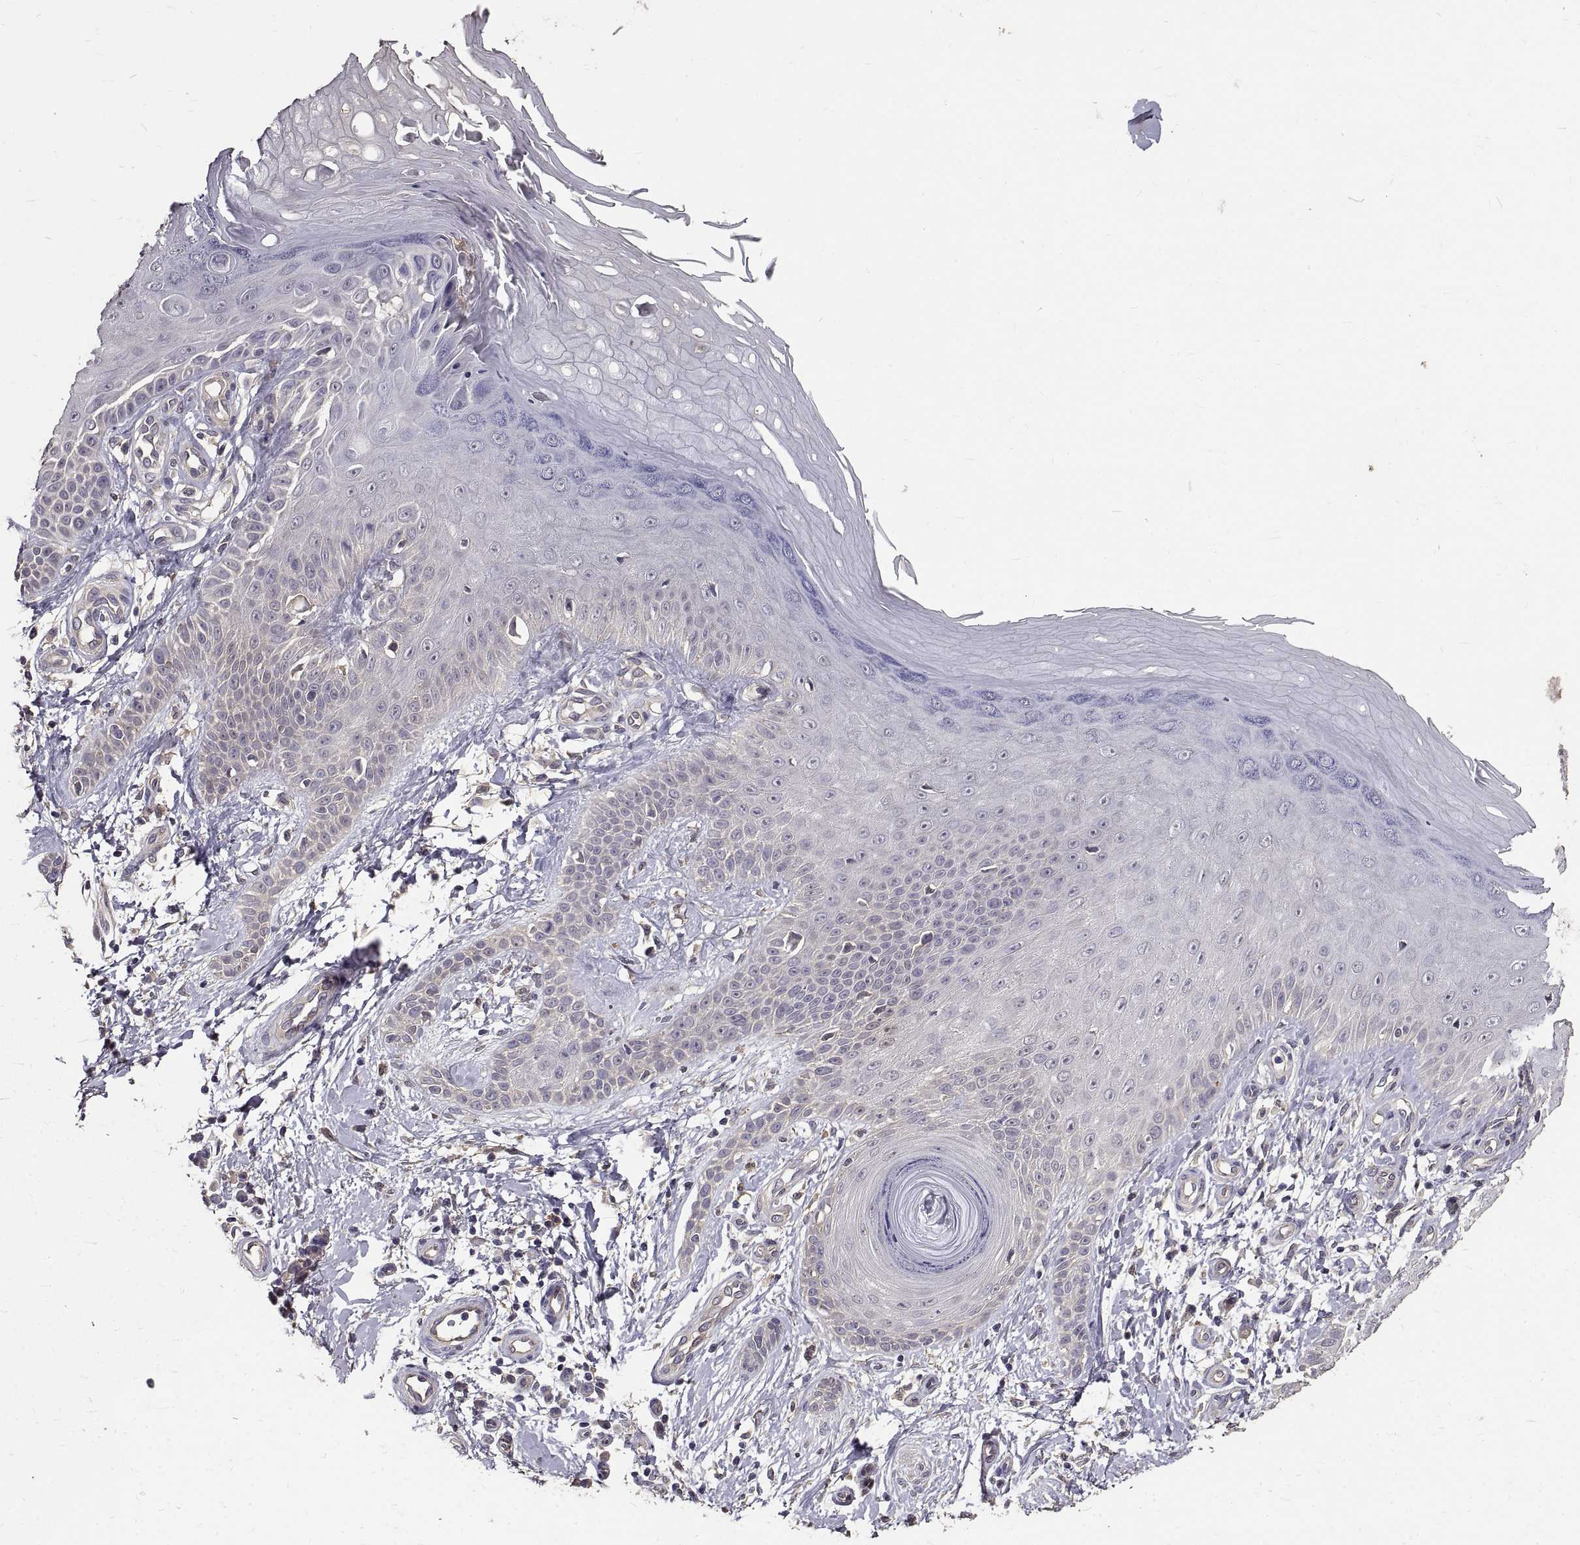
{"staining": {"intensity": "negative", "quantity": "none", "location": "none"}, "tissue": "skin", "cell_type": "Fibroblasts", "image_type": "normal", "snomed": [{"axis": "morphology", "description": "Normal tissue, NOS"}, {"axis": "morphology", "description": "Inflammation, NOS"}, {"axis": "morphology", "description": "Fibrosis, NOS"}, {"axis": "topography", "description": "Skin"}], "caption": "IHC image of benign skin: skin stained with DAB displays no significant protein staining in fibroblasts.", "gene": "PEA15", "patient": {"sex": "male", "age": 71}}